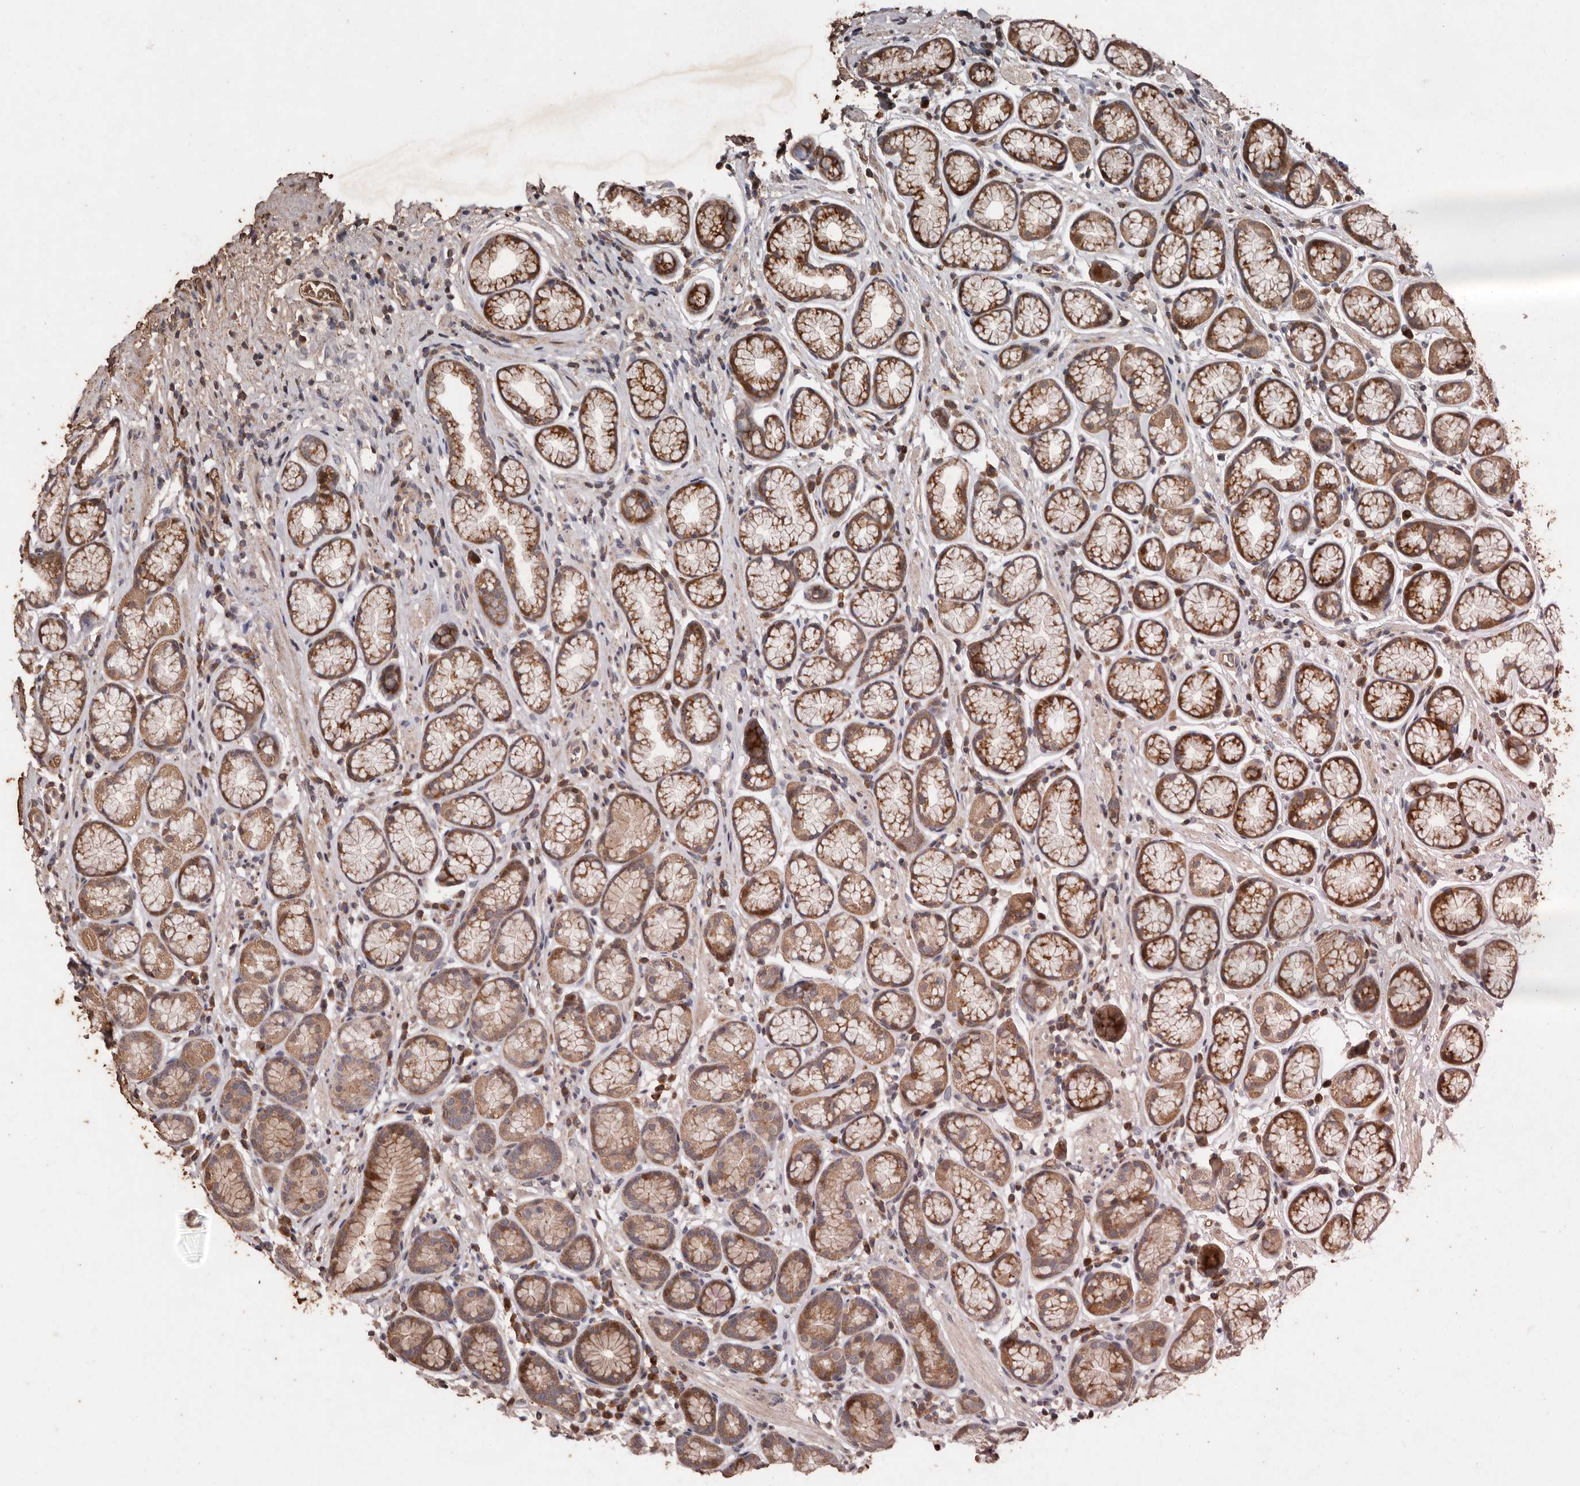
{"staining": {"intensity": "moderate", "quantity": ">75%", "location": "cytoplasmic/membranous"}, "tissue": "stomach", "cell_type": "Glandular cells", "image_type": "normal", "snomed": [{"axis": "morphology", "description": "Normal tissue, NOS"}, {"axis": "topography", "description": "Stomach"}], "caption": "IHC photomicrograph of unremarkable human stomach stained for a protein (brown), which demonstrates medium levels of moderate cytoplasmic/membranous staining in approximately >75% of glandular cells.", "gene": "RANBP17", "patient": {"sex": "male", "age": 42}}